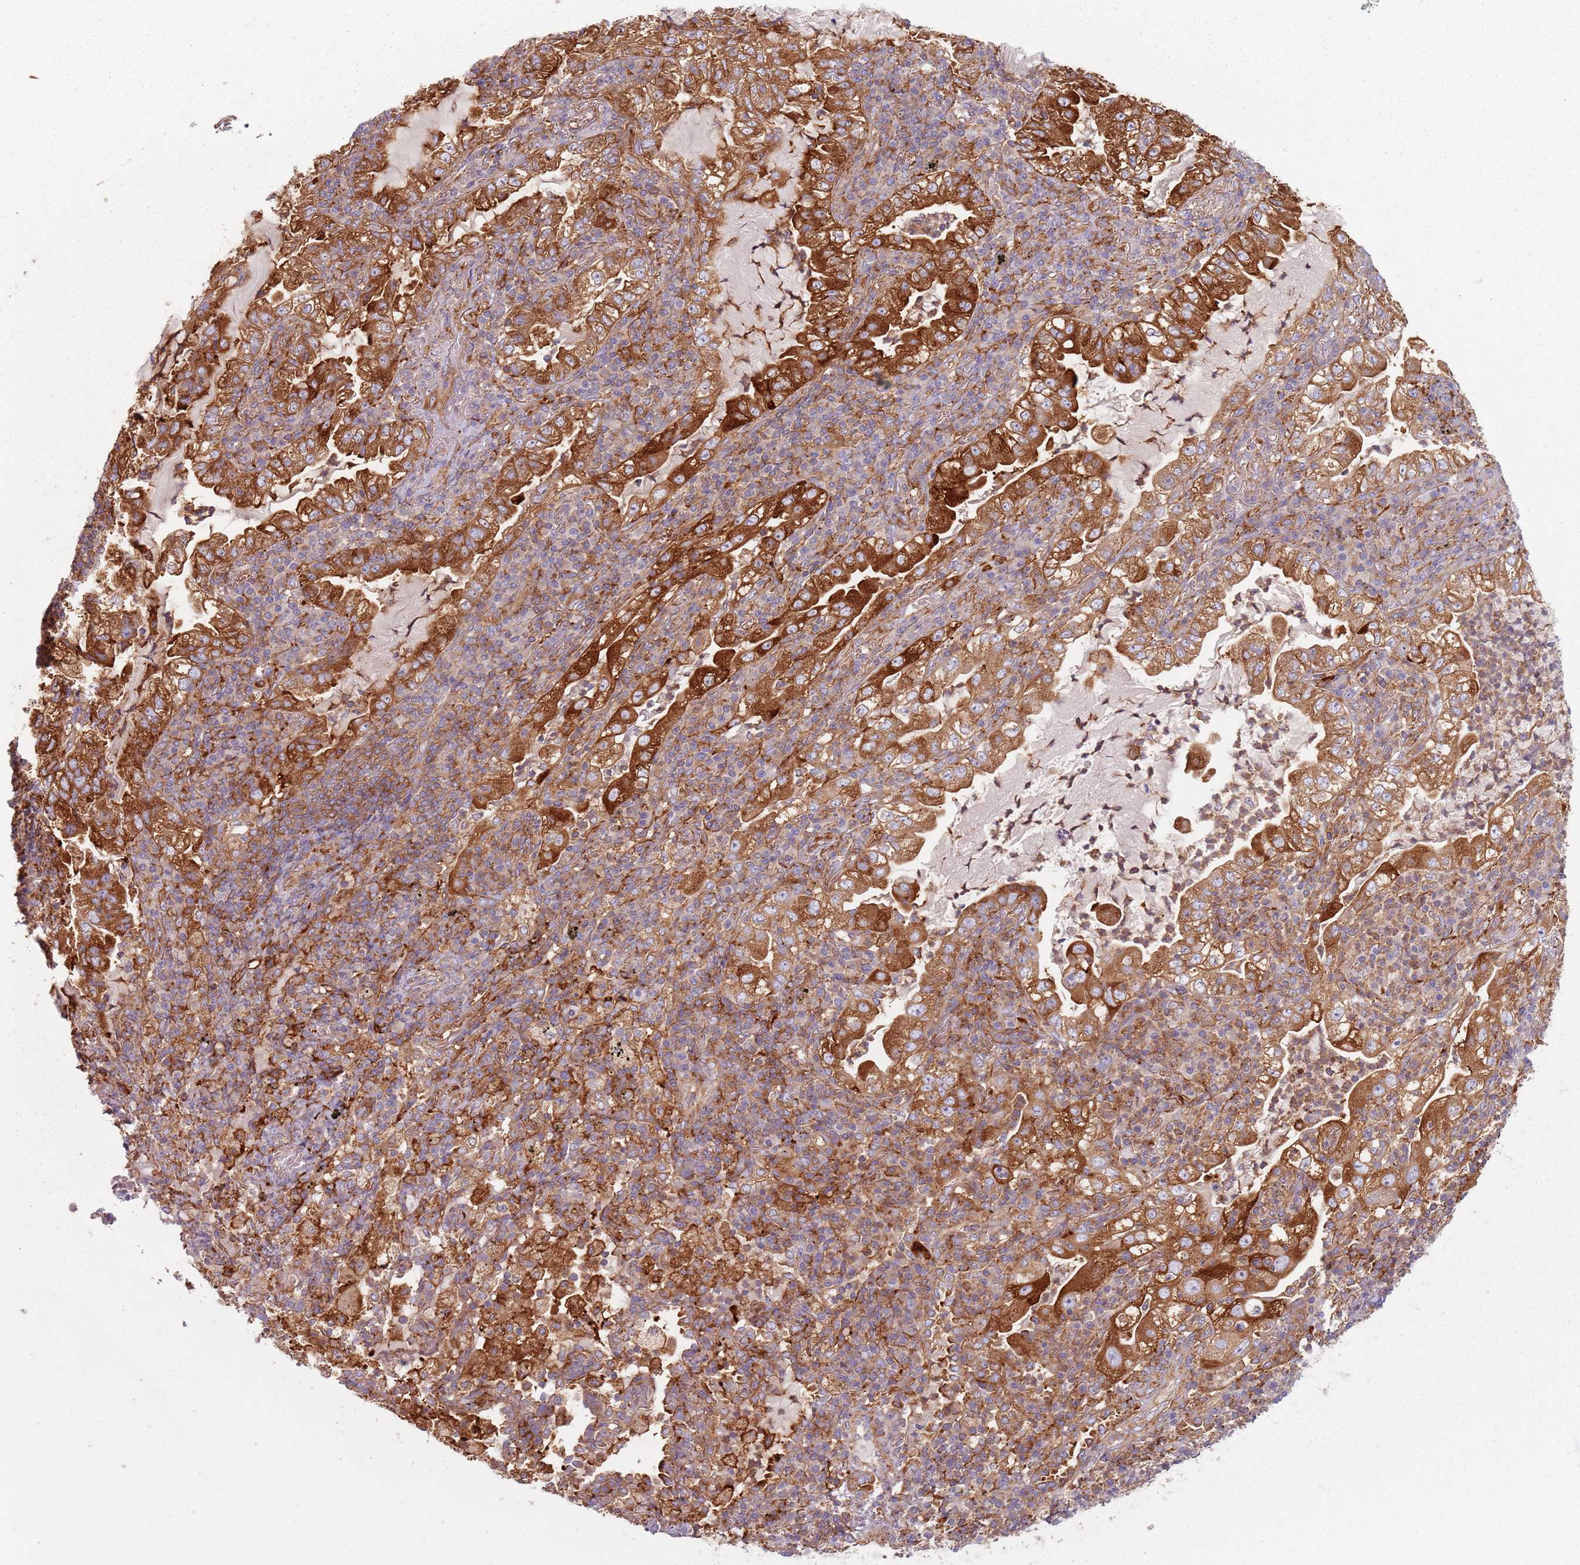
{"staining": {"intensity": "strong", "quantity": ">75%", "location": "cytoplasmic/membranous"}, "tissue": "lung cancer", "cell_type": "Tumor cells", "image_type": "cancer", "snomed": [{"axis": "morphology", "description": "Adenocarcinoma, NOS"}, {"axis": "topography", "description": "Lung"}], "caption": "Adenocarcinoma (lung) stained with IHC exhibits strong cytoplasmic/membranous expression in approximately >75% of tumor cells.", "gene": "TPD52L2", "patient": {"sex": "female", "age": 73}}